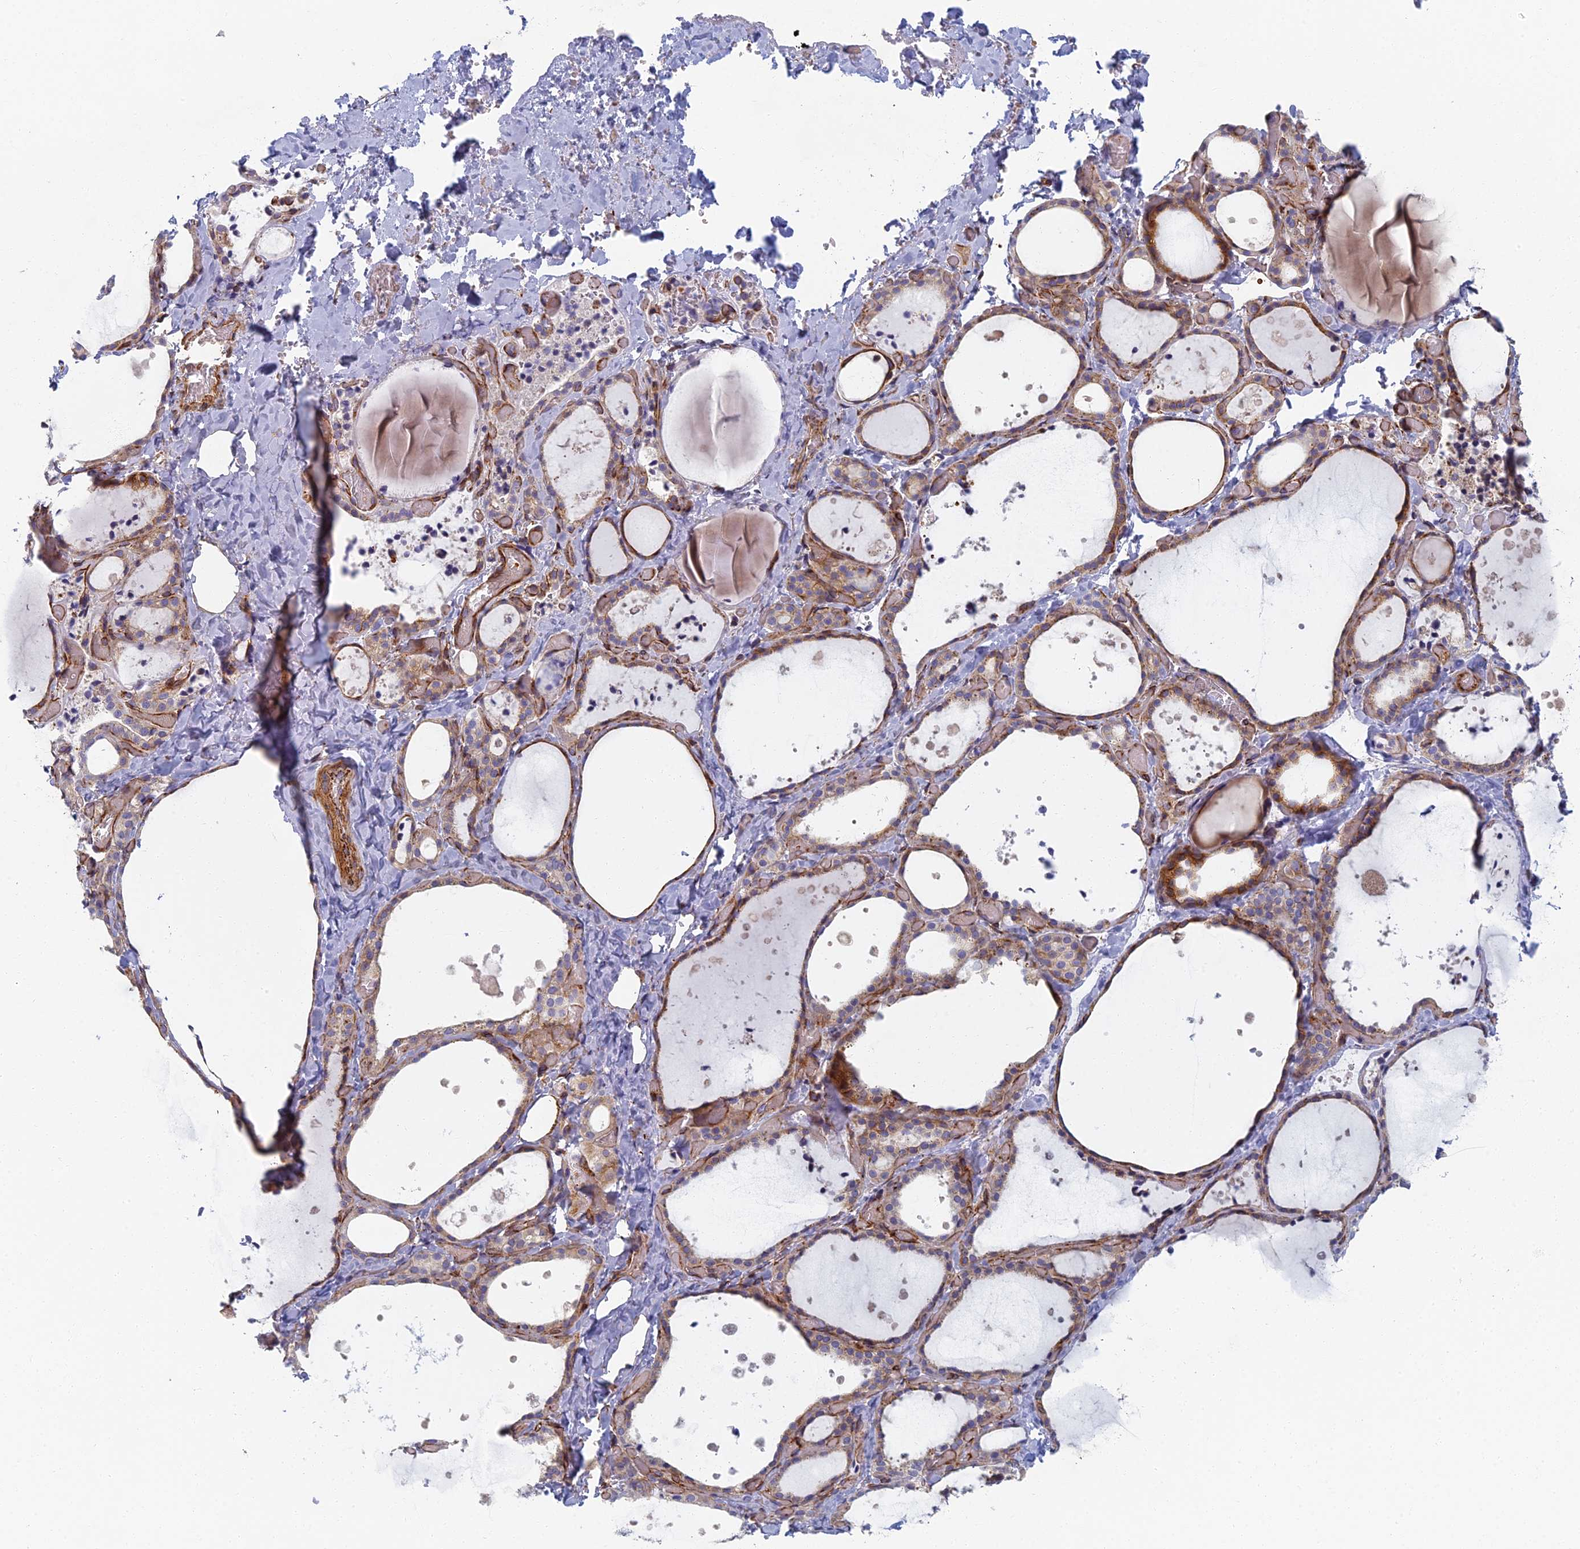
{"staining": {"intensity": "moderate", "quantity": "25%-75%", "location": "cytoplasmic/membranous"}, "tissue": "thyroid gland", "cell_type": "Glandular cells", "image_type": "normal", "snomed": [{"axis": "morphology", "description": "Normal tissue, NOS"}, {"axis": "topography", "description": "Thyroid gland"}], "caption": "Immunohistochemical staining of normal thyroid gland shows medium levels of moderate cytoplasmic/membranous expression in approximately 25%-75% of glandular cells. Using DAB (brown) and hematoxylin (blue) stains, captured at high magnification using brightfield microscopy.", "gene": "ABCB10", "patient": {"sex": "female", "age": 44}}